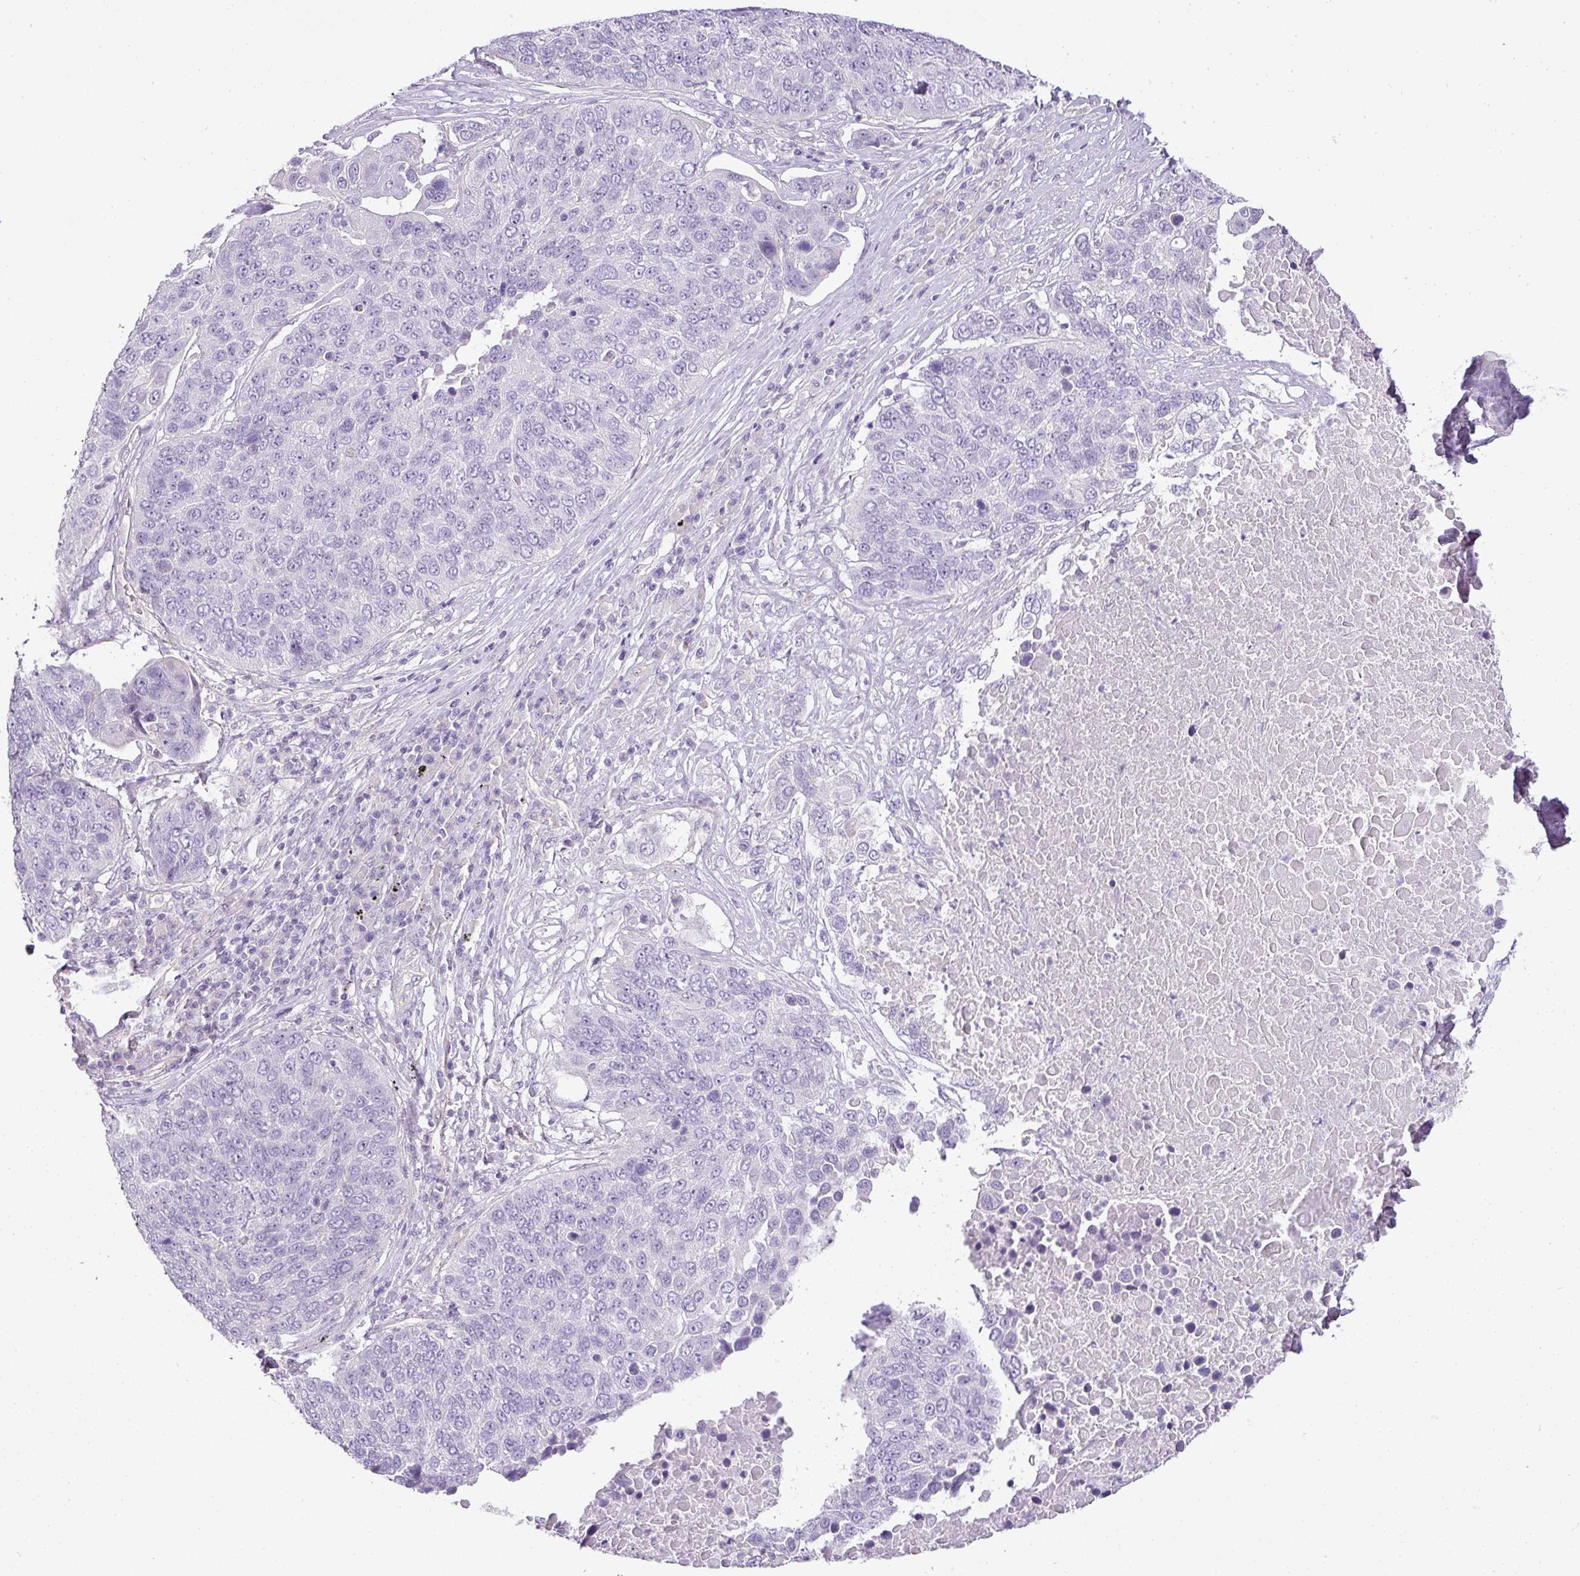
{"staining": {"intensity": "negative", "quantity": "none", "location": "none"}, "tissue": "lung cancer", "cell_type": "Tumor cells", "image_type": "cancer", "snomed": [{"axis": "morphology", "description": "Squamous cell carcinoma, NOS"}, {"axis": "topography", "description": "Lung"}], "caption": "DAB immunohistochemical staining of human lung squamous cell carcinoma displays no significant staining in tumor cells.", "gene": "RAX2", "patient": {"sex": "male", "age": 66}}